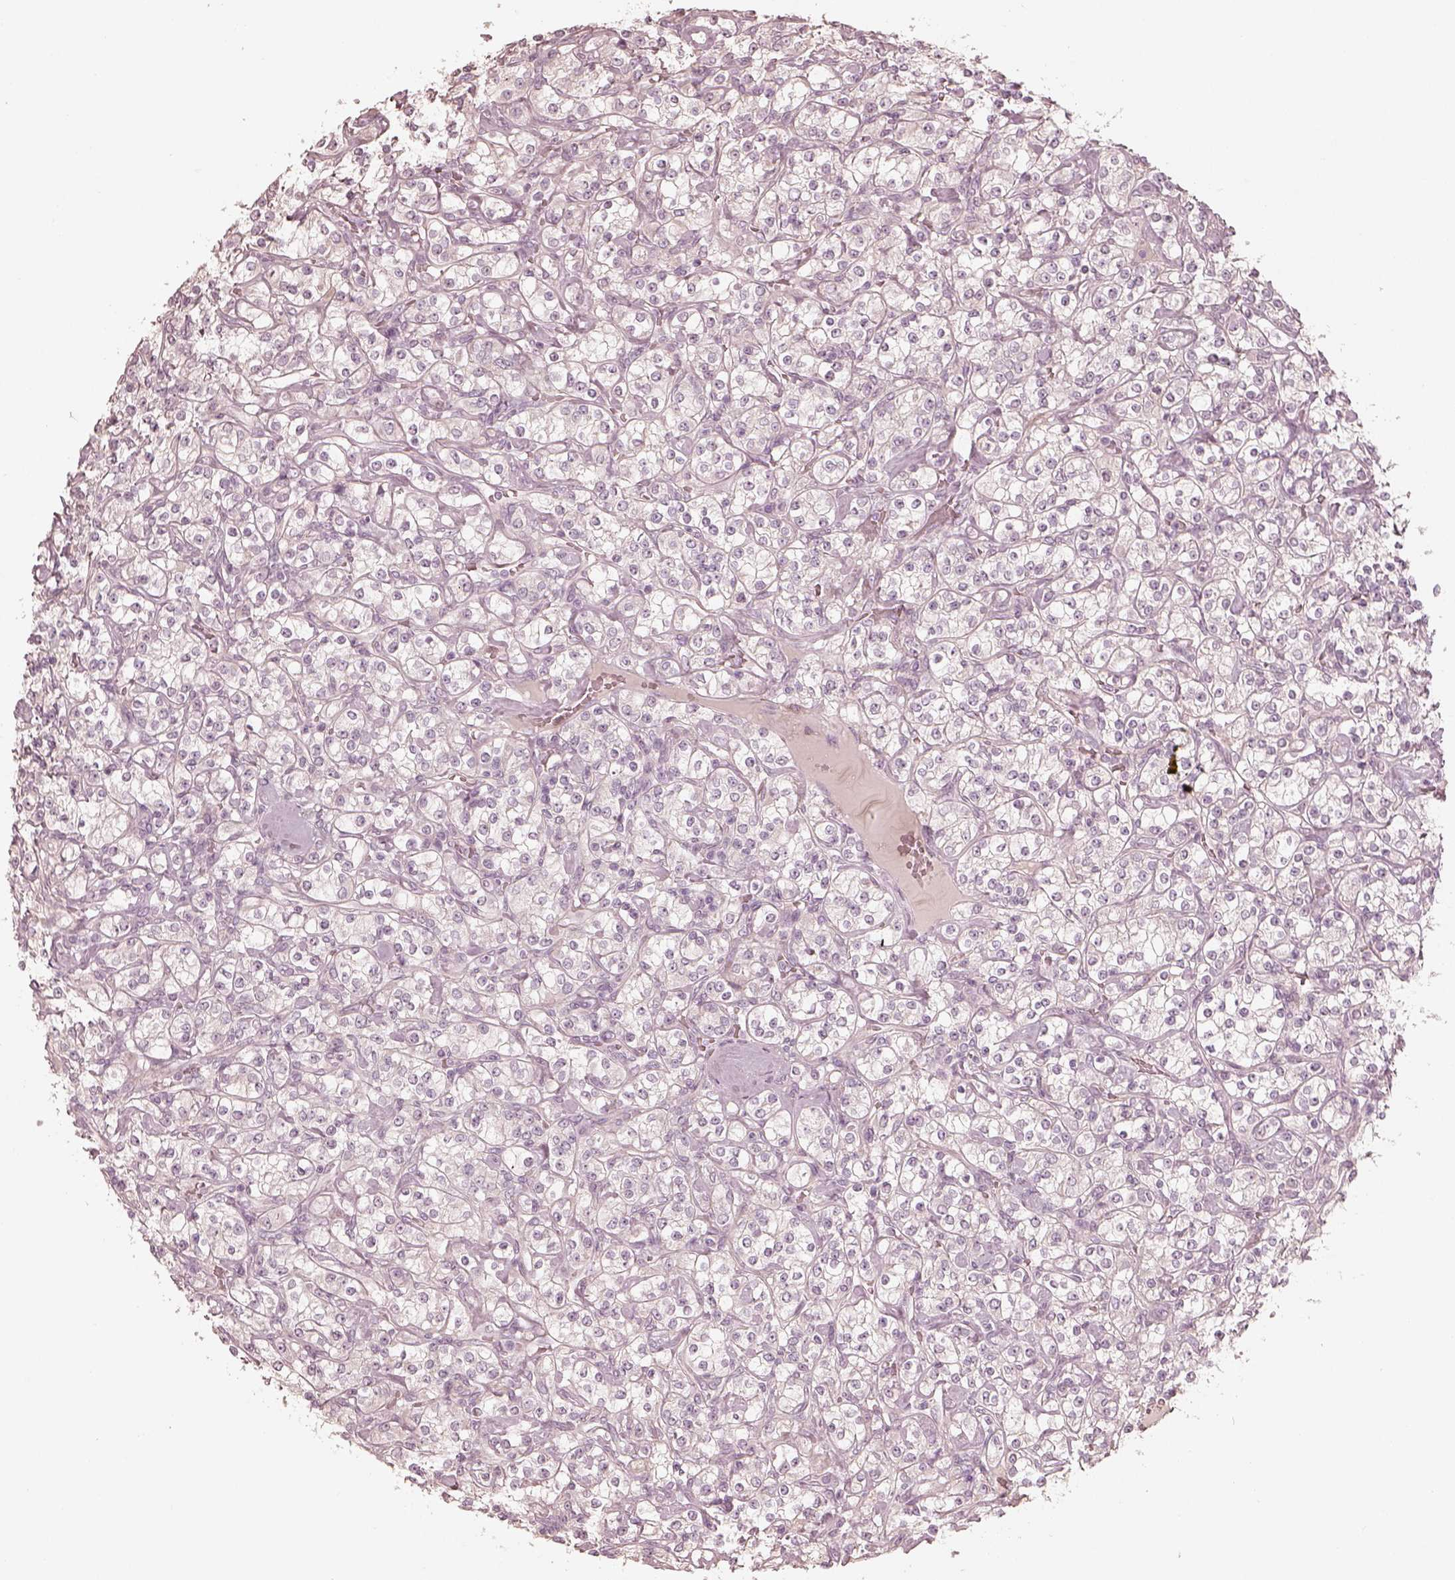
{"staining": {"intensity": "negative", "quantity": "none", "location": "none"}, "tissue": "renal cancer", "cell_type": "Tumor cells", "image_type": "cancer", "snomed": [{"axis": "morphology", "description": "Adenocarcinoma, NOS"}, {"axis": "topography", "description": "Kidney"}], "caption": "Photomicrograph shows no protein staining in tumor cells of renal cancer (adenocarcinoma) tissue.", "gene": "KCNJ9", "patient": {"sex": "male", "age": 77}}